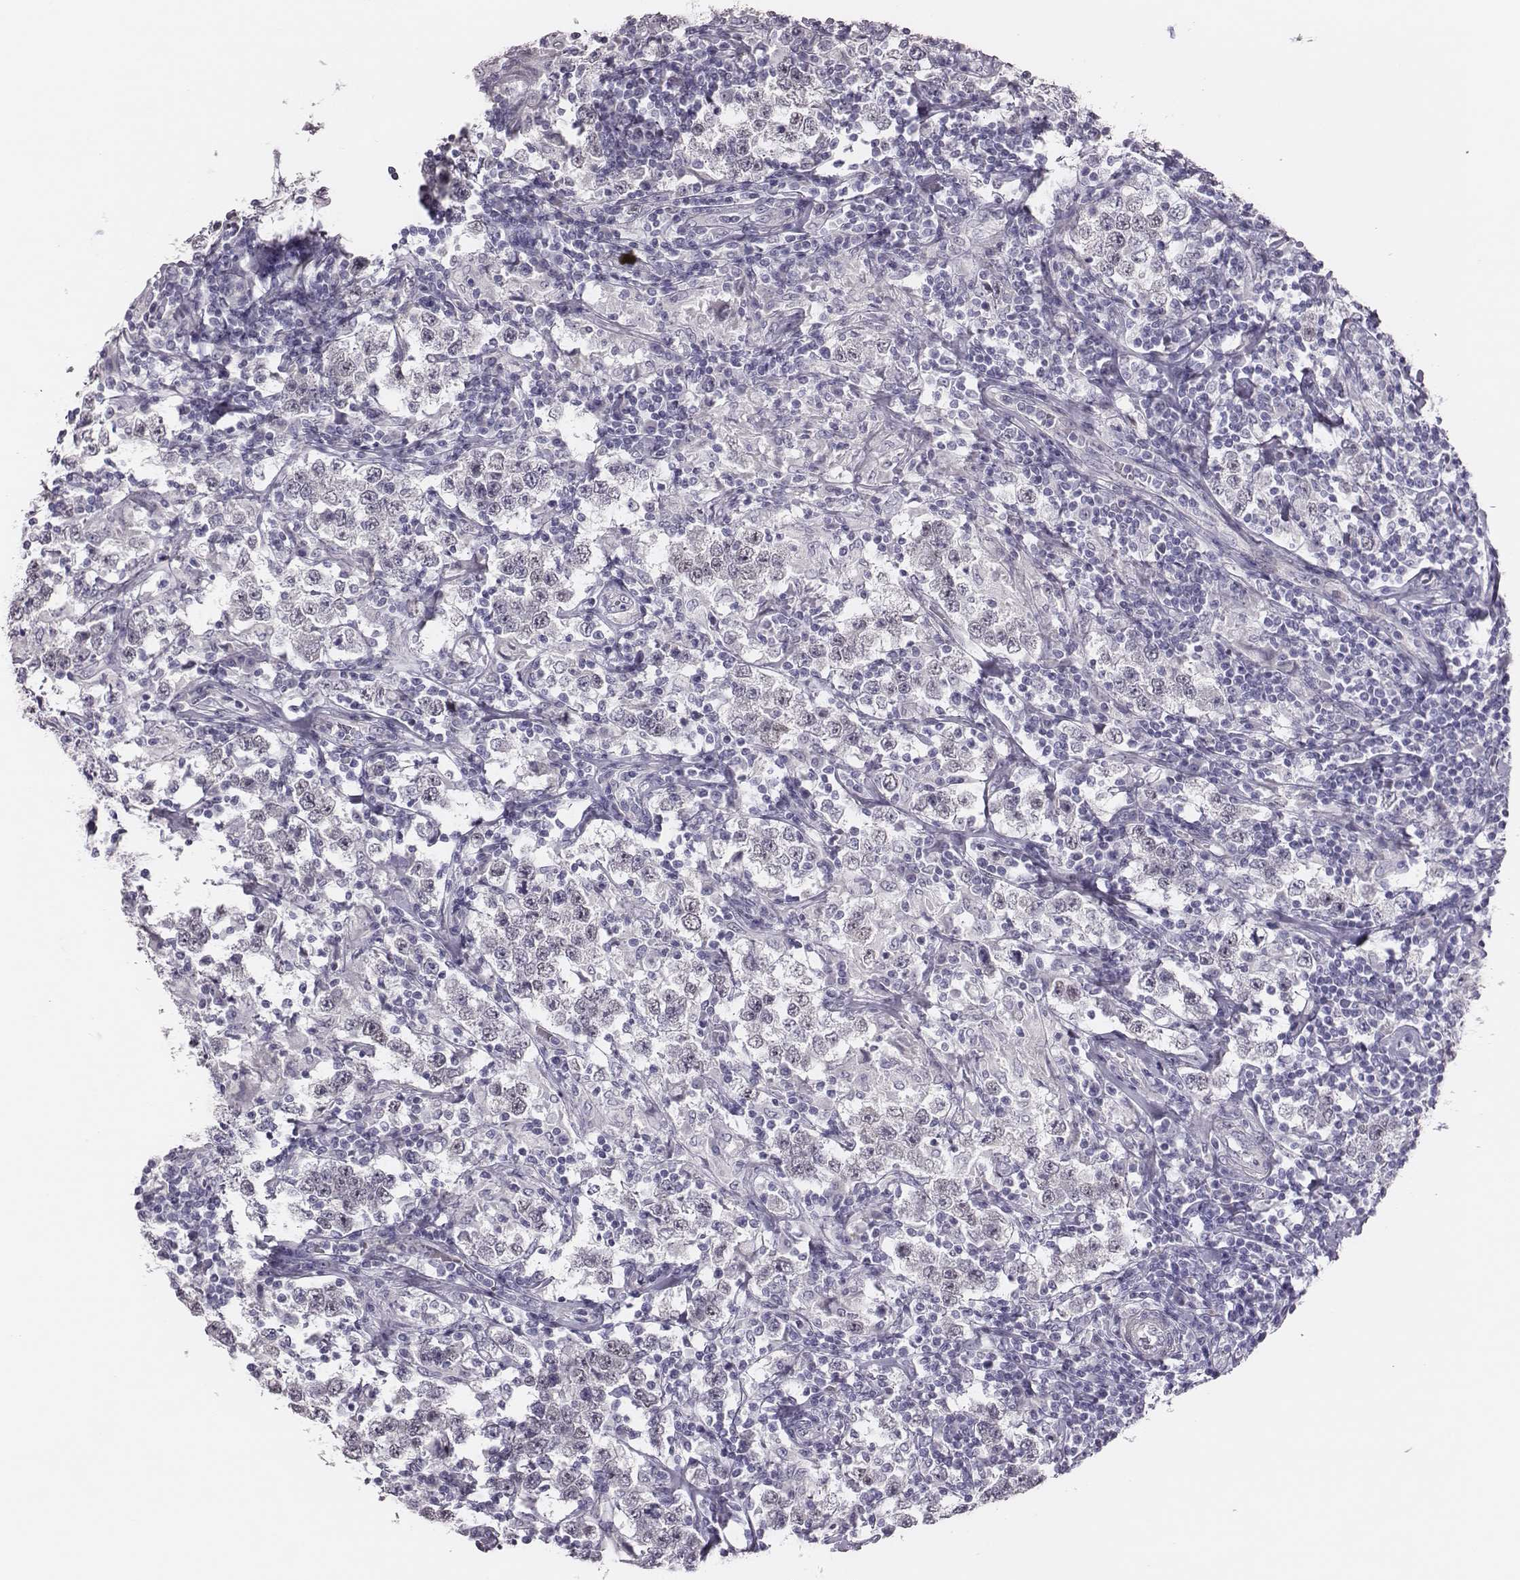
{"staining": {"intensity": "negative", "quantity": "none", "location": "none"}, "tissue": "testis cancer", "cell_type": "Tumor cells", "image_type": "cancer", "snomed": [{"axis": "morphology", "description": "Seminoma, NOS"}, {"axis": "morphology", "description": "Carcinoma, Embryonal, NOS"}, {"axis": "topography", "description": "Testis"}], "caption": "DAB (3,3'-diaminobenzidine) immunohistochemical staining of human embryonal carcinoma (testis) reveals no significant staining in tumor cells.", "gene": "SCML2", "patient": {"sex": "male", "age": 41}}